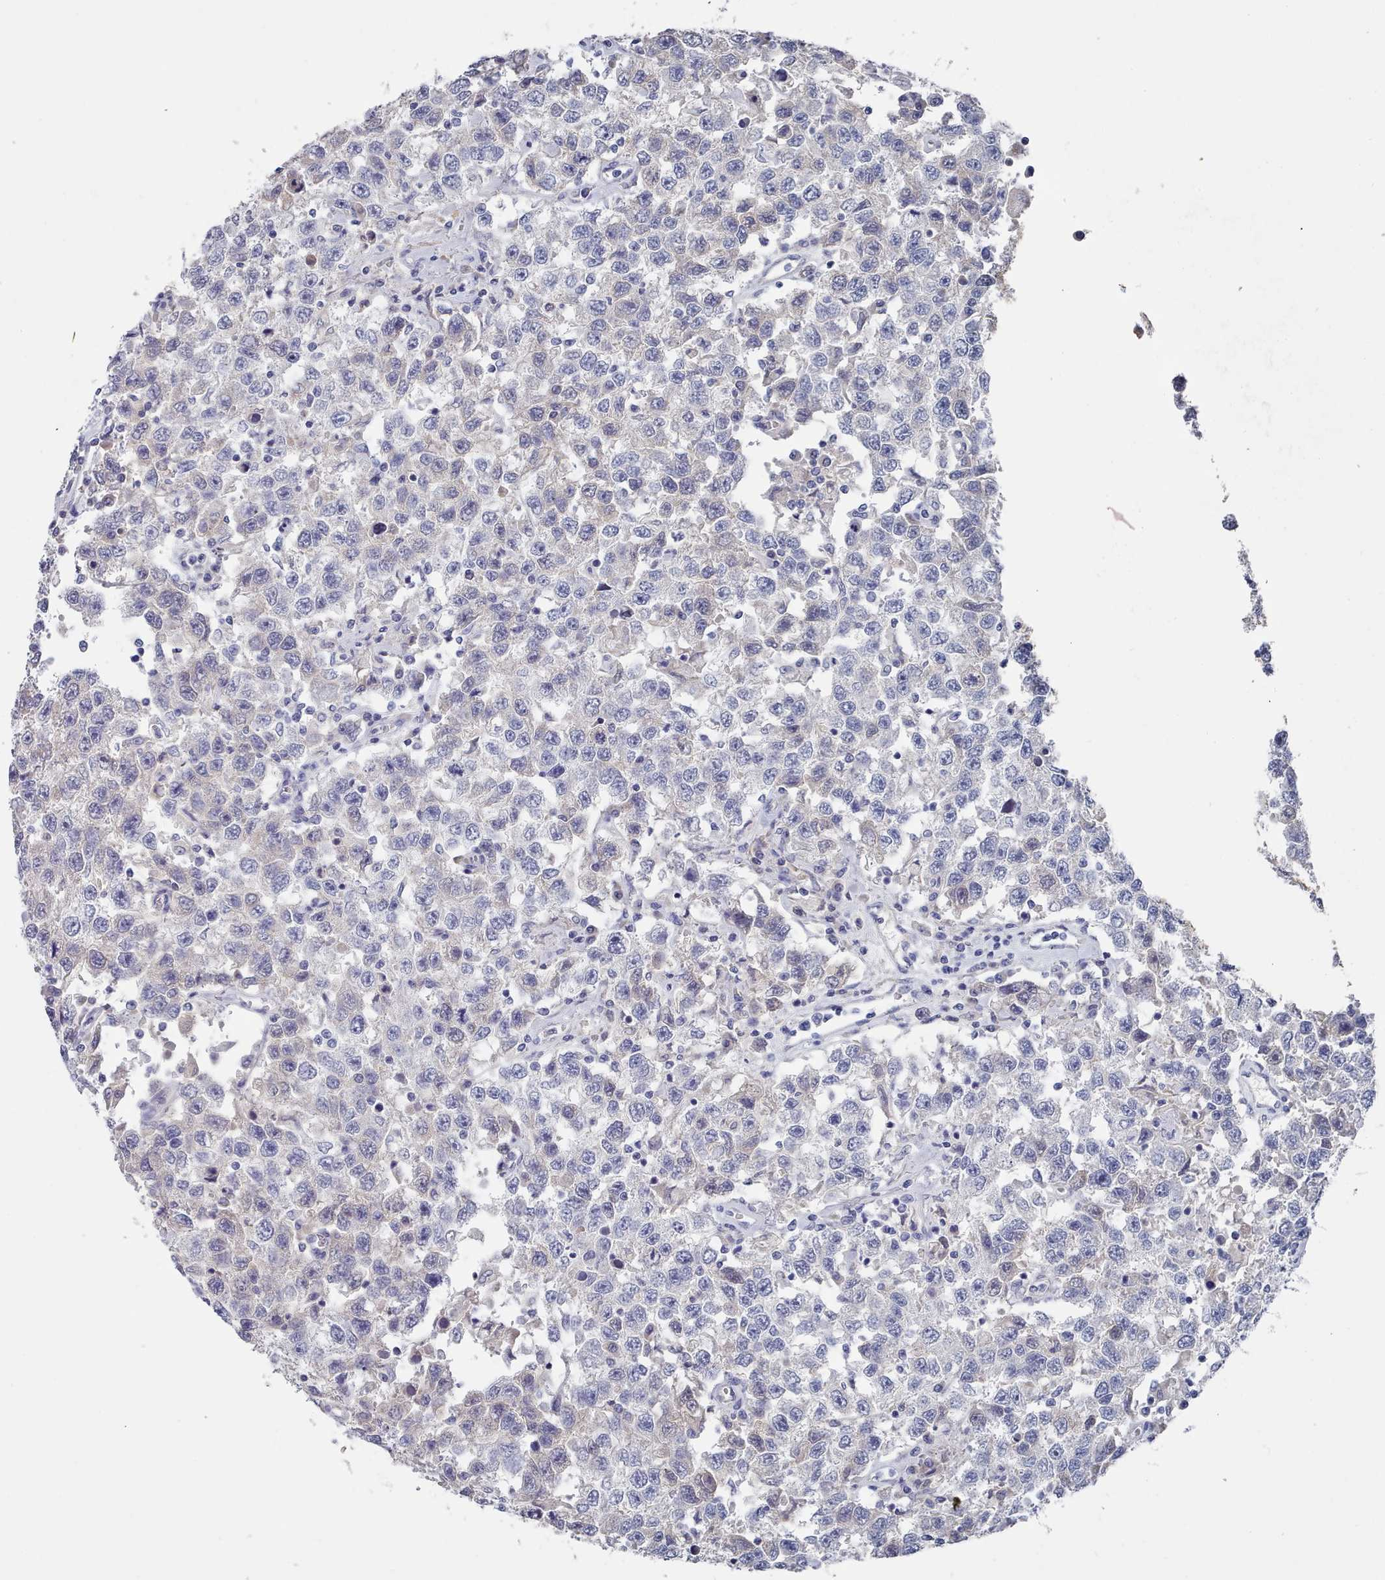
{"staining": {"intensity": "negative", "quantity": "none", "location": "none"}, "tissue": "testis cancer", "cell_type": "Tumor cells", "image_type": "cancer", "snomed": [{"axis": "morphology", "description": "Seminoma, NOS"}, {"axis": "topography", "description": "Testis"}], "caption": "Tumor cells are negative for brown protein staining in testis seminoma. Nuclei are stained in blue.", "gene": "ACAD11", "patient": {"sex": "male", "age": 41}}